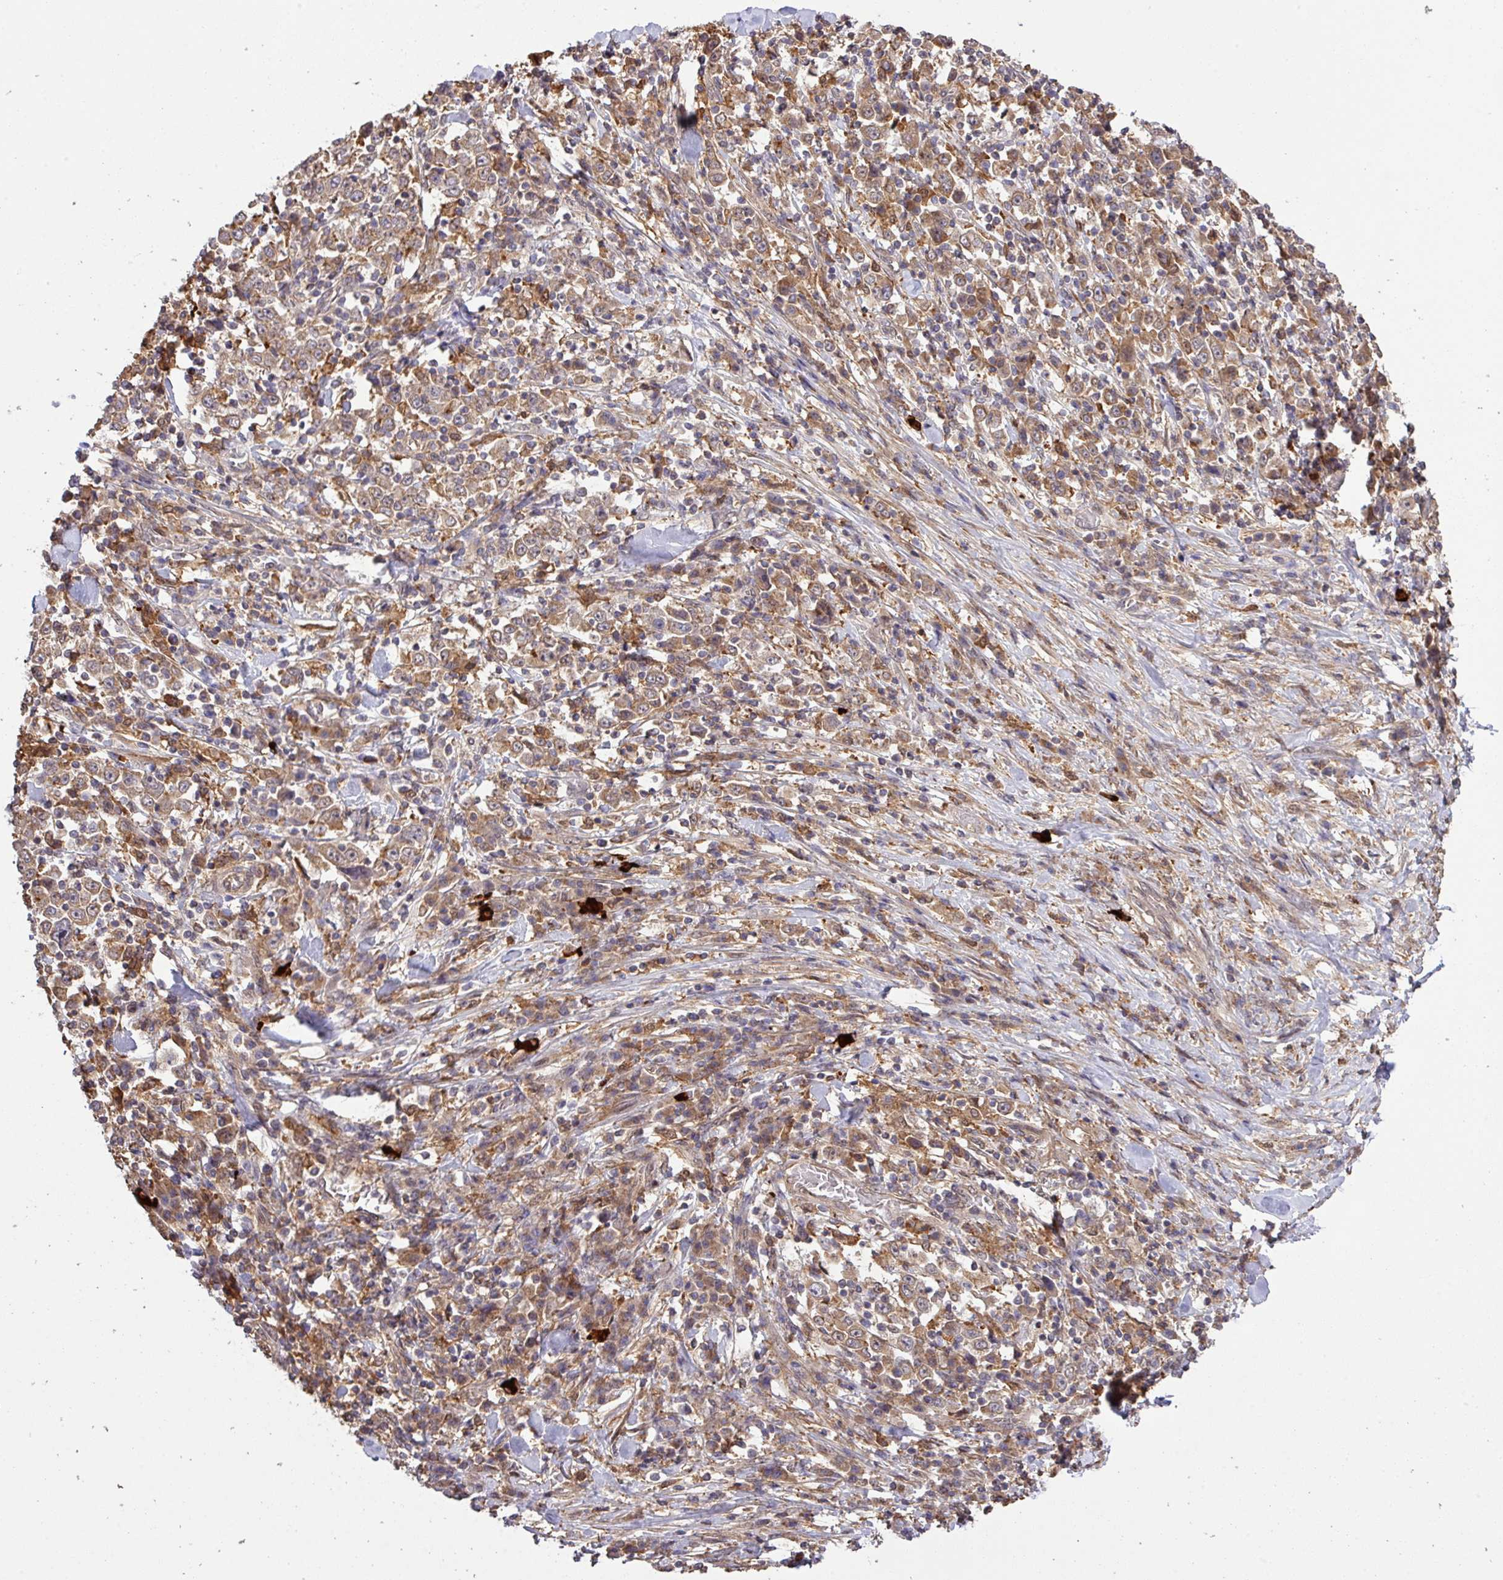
{"staining": {"intensity": "moderate", "quantity": ">75%", "location": "cytoplasmic/membranous"}, "tissue": "stomach cancer", "cell_type": "Tumor cells", "image_type": "cancer", "snomed": [{"axis": "morphology", "description": "Normal tissue, NOS"}, {"axis": "morphology", "description": "Adenocarcinoma, NOS"}, {"axis": "topography", "description": "Stomach, upper"}, {"axis": "topography", "description": "Stomach"}], "caption": "Adenocarcinoma (stomach) stained with a brown dye demonstrates moderate cytoplasmic/membranous positive expression in about >75% of tumor cells.", "gene": "ARPIN", "patient": {"sex": "male", "age": 59}}